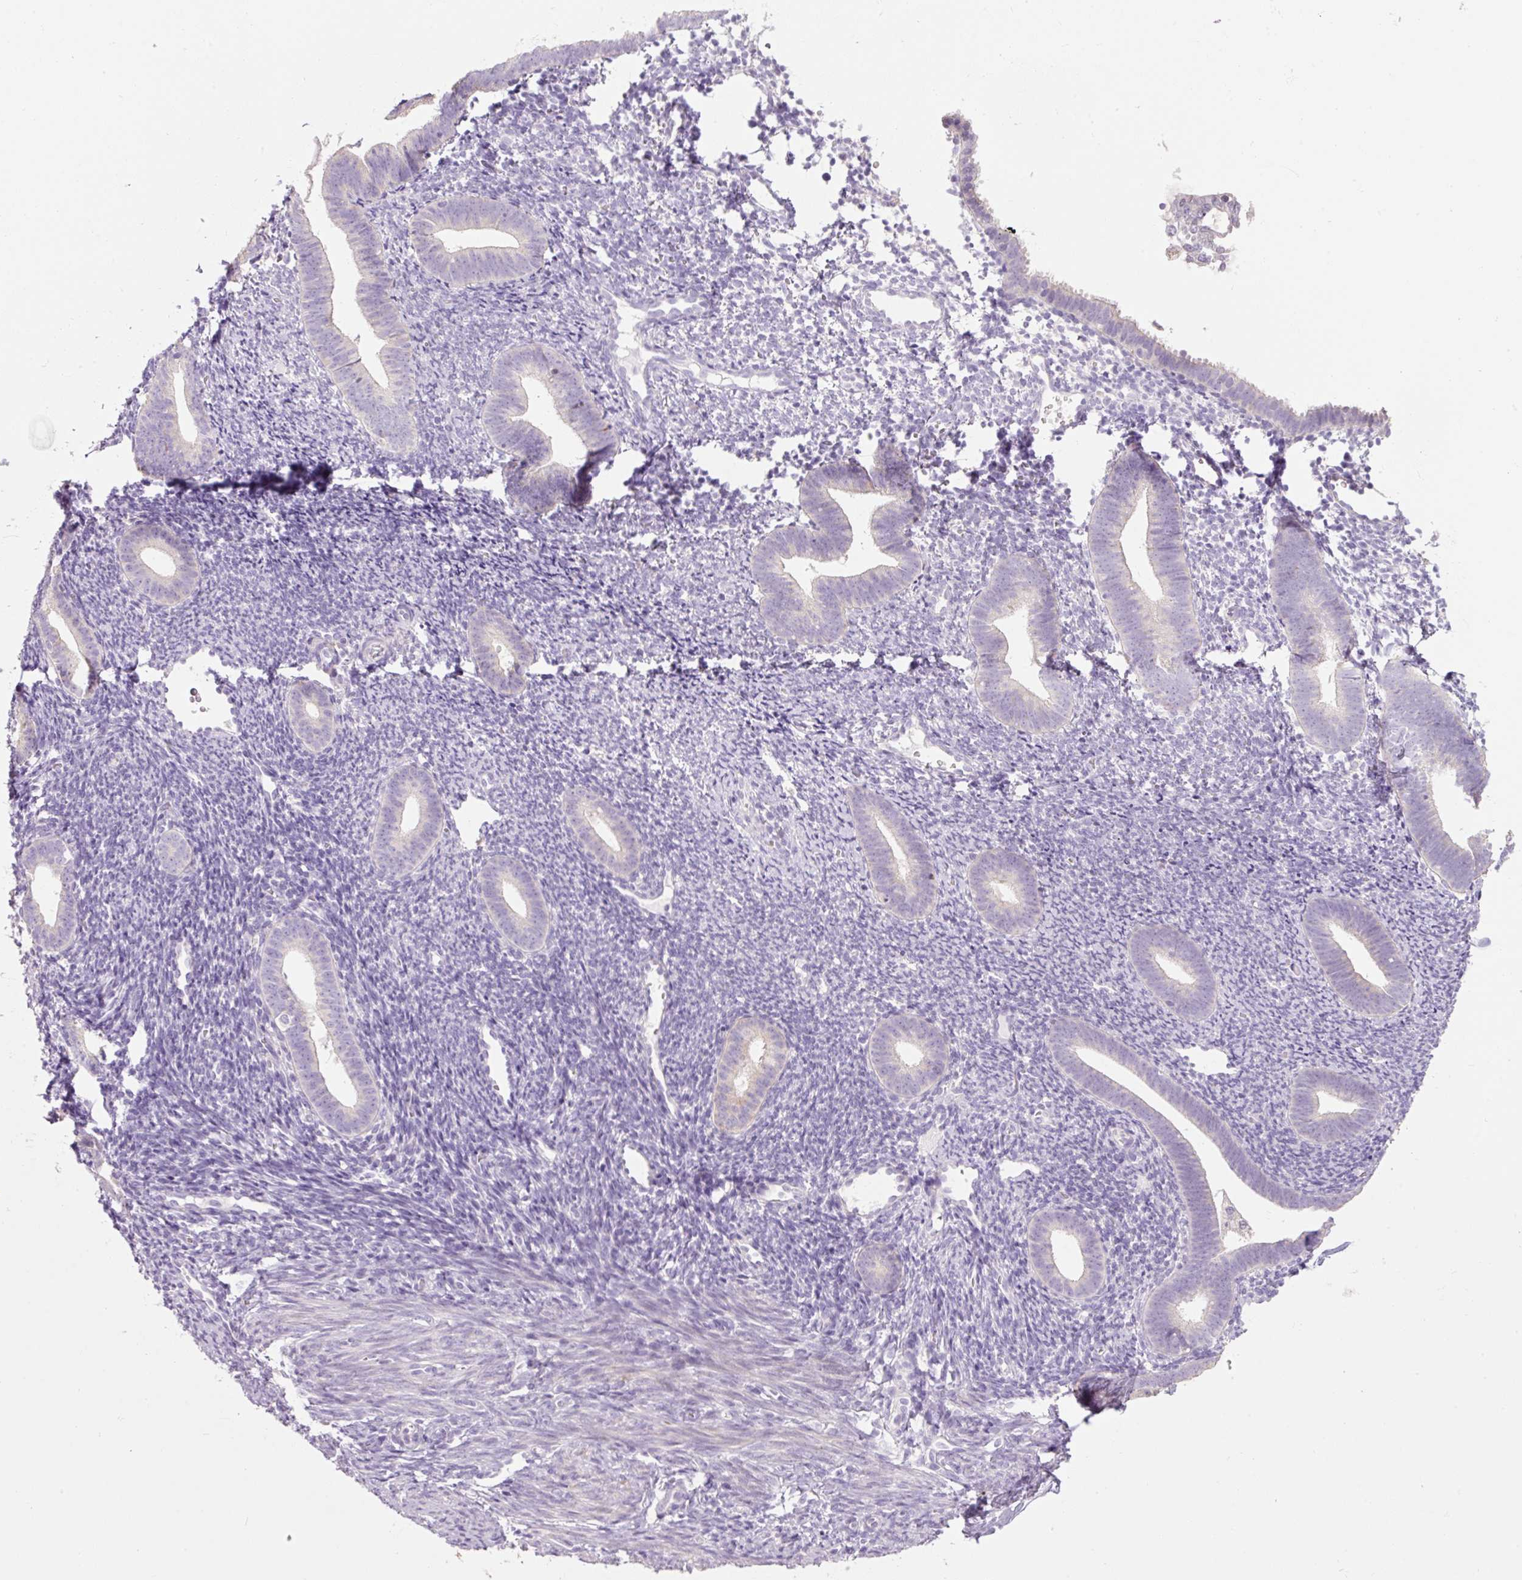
{"staining": {"intensity": "negative", "quantity": "none", "location": "none"}, "tissue": "endometrium", "cell_type": "Cells in endometrial stroma", "image_type": "normal", "snomed": [{"axis": "morphology", "description": "Normal tissue, NOS"}, {"axis": "topography", "description": "Endometrium"}], "caption": "A high-resolution micrograph shows IHC staining of unremarkable endometrium, which shows no significant staining in cells in endometrial stroma. The staining is performed using DAB (3,3'-diaminobenzidine) brown chromogen with nuclei counter-stained in using hematoxylin.", "gene": "HAX1", "patient": {"sex": "female", "age": 39}}